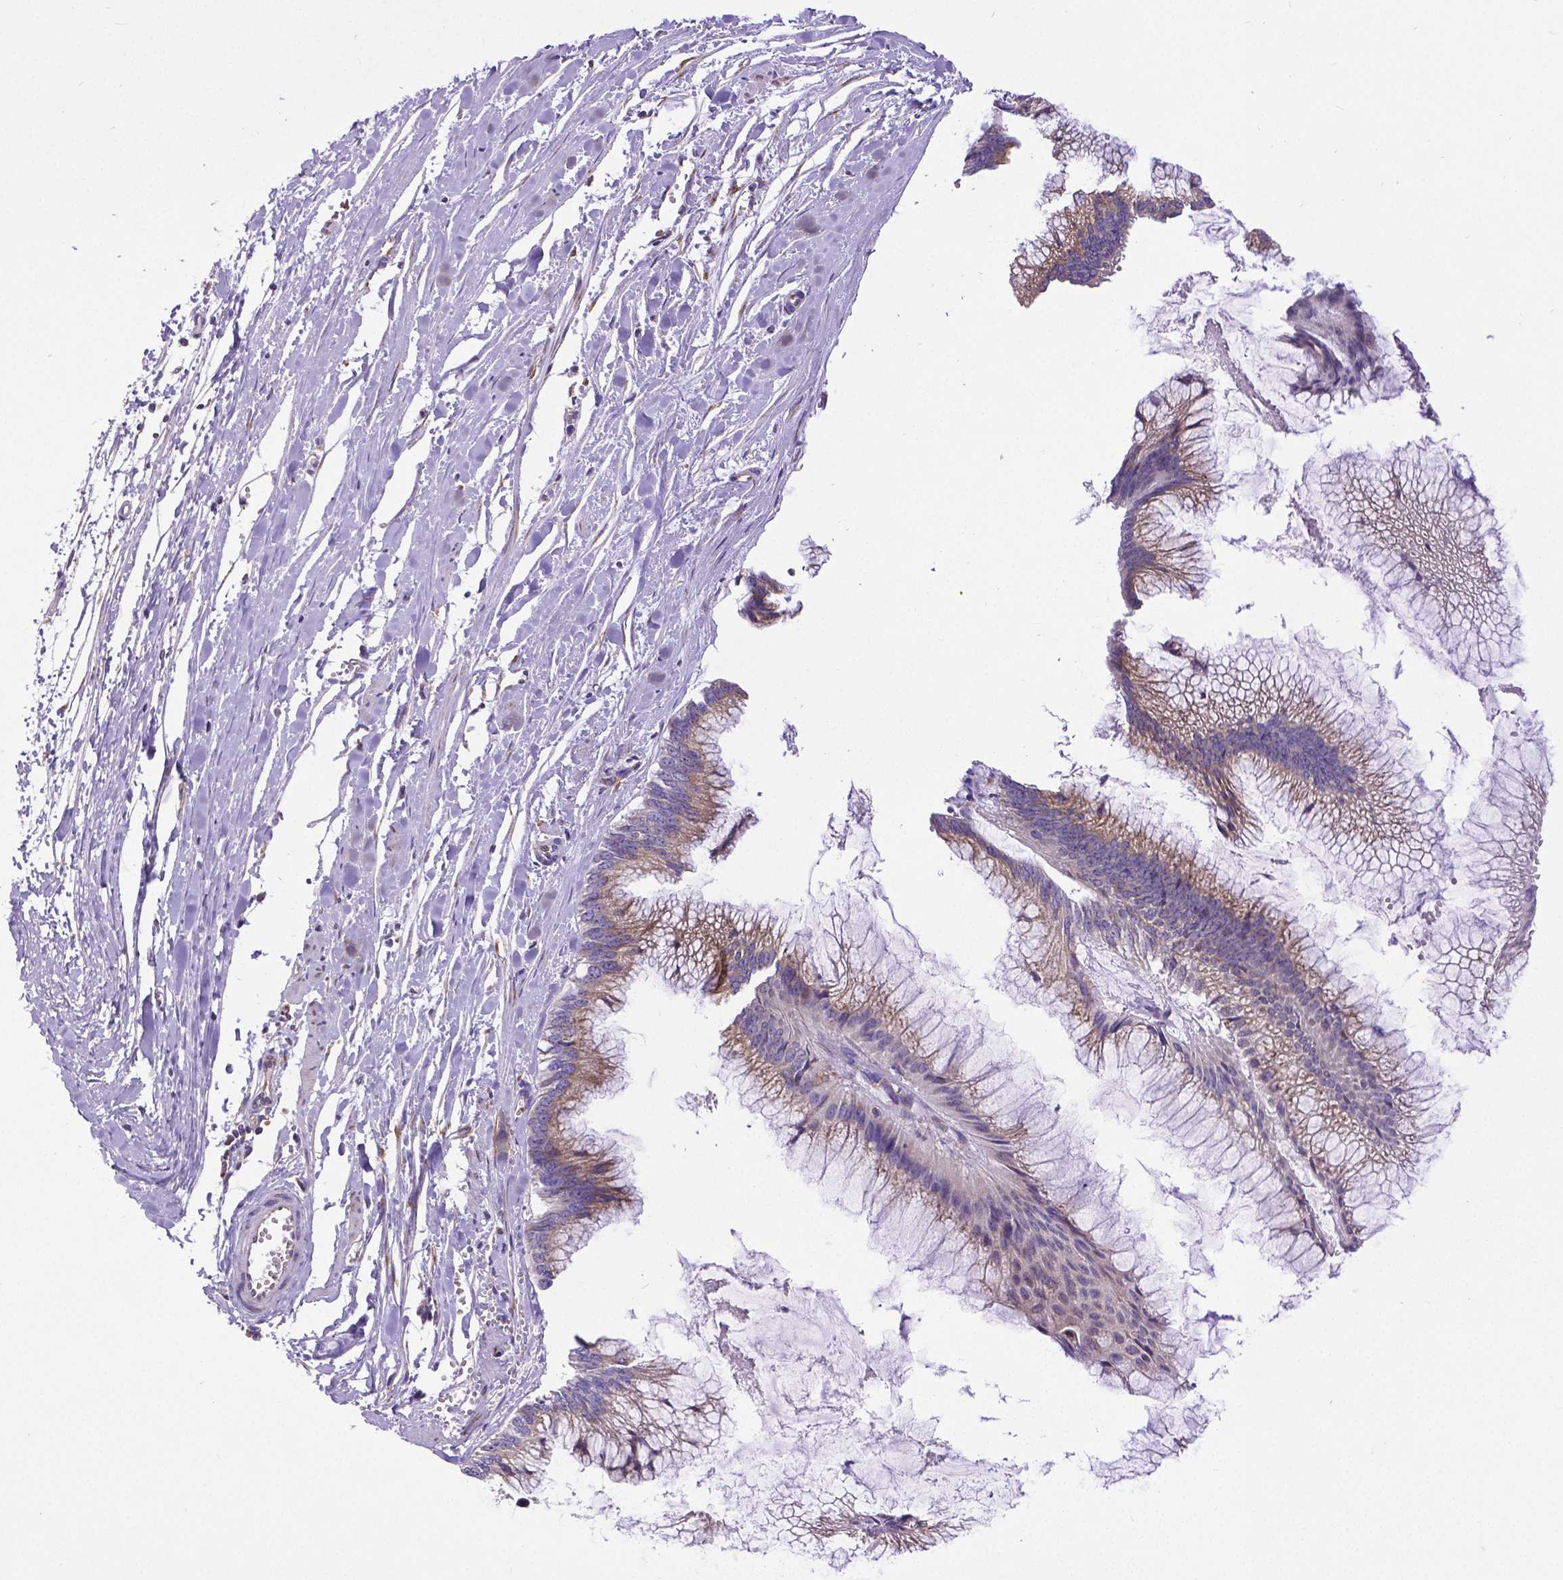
{"staining": {"intensity": "moderate", "quantity": "25%-75%", "location": "cytoplasmic/membranous"}, "tissue": "ovarian cancer", "cell_type": "Tumor cells", "image_type": "cancer", "snomed": [{"axis": "morphology", "description": "Cystadenocarcinoma, mucinous, NOS"}, {"axis": "topography", "description": "Ovary"}], "caption": "This is an image of IHC staining of ovarian cancer, which shows moderate positivity in the cytoplasmic/membranous of tumor cells.", "gene": "MTDH", "patient": {"sex": "female", "age": 44}}